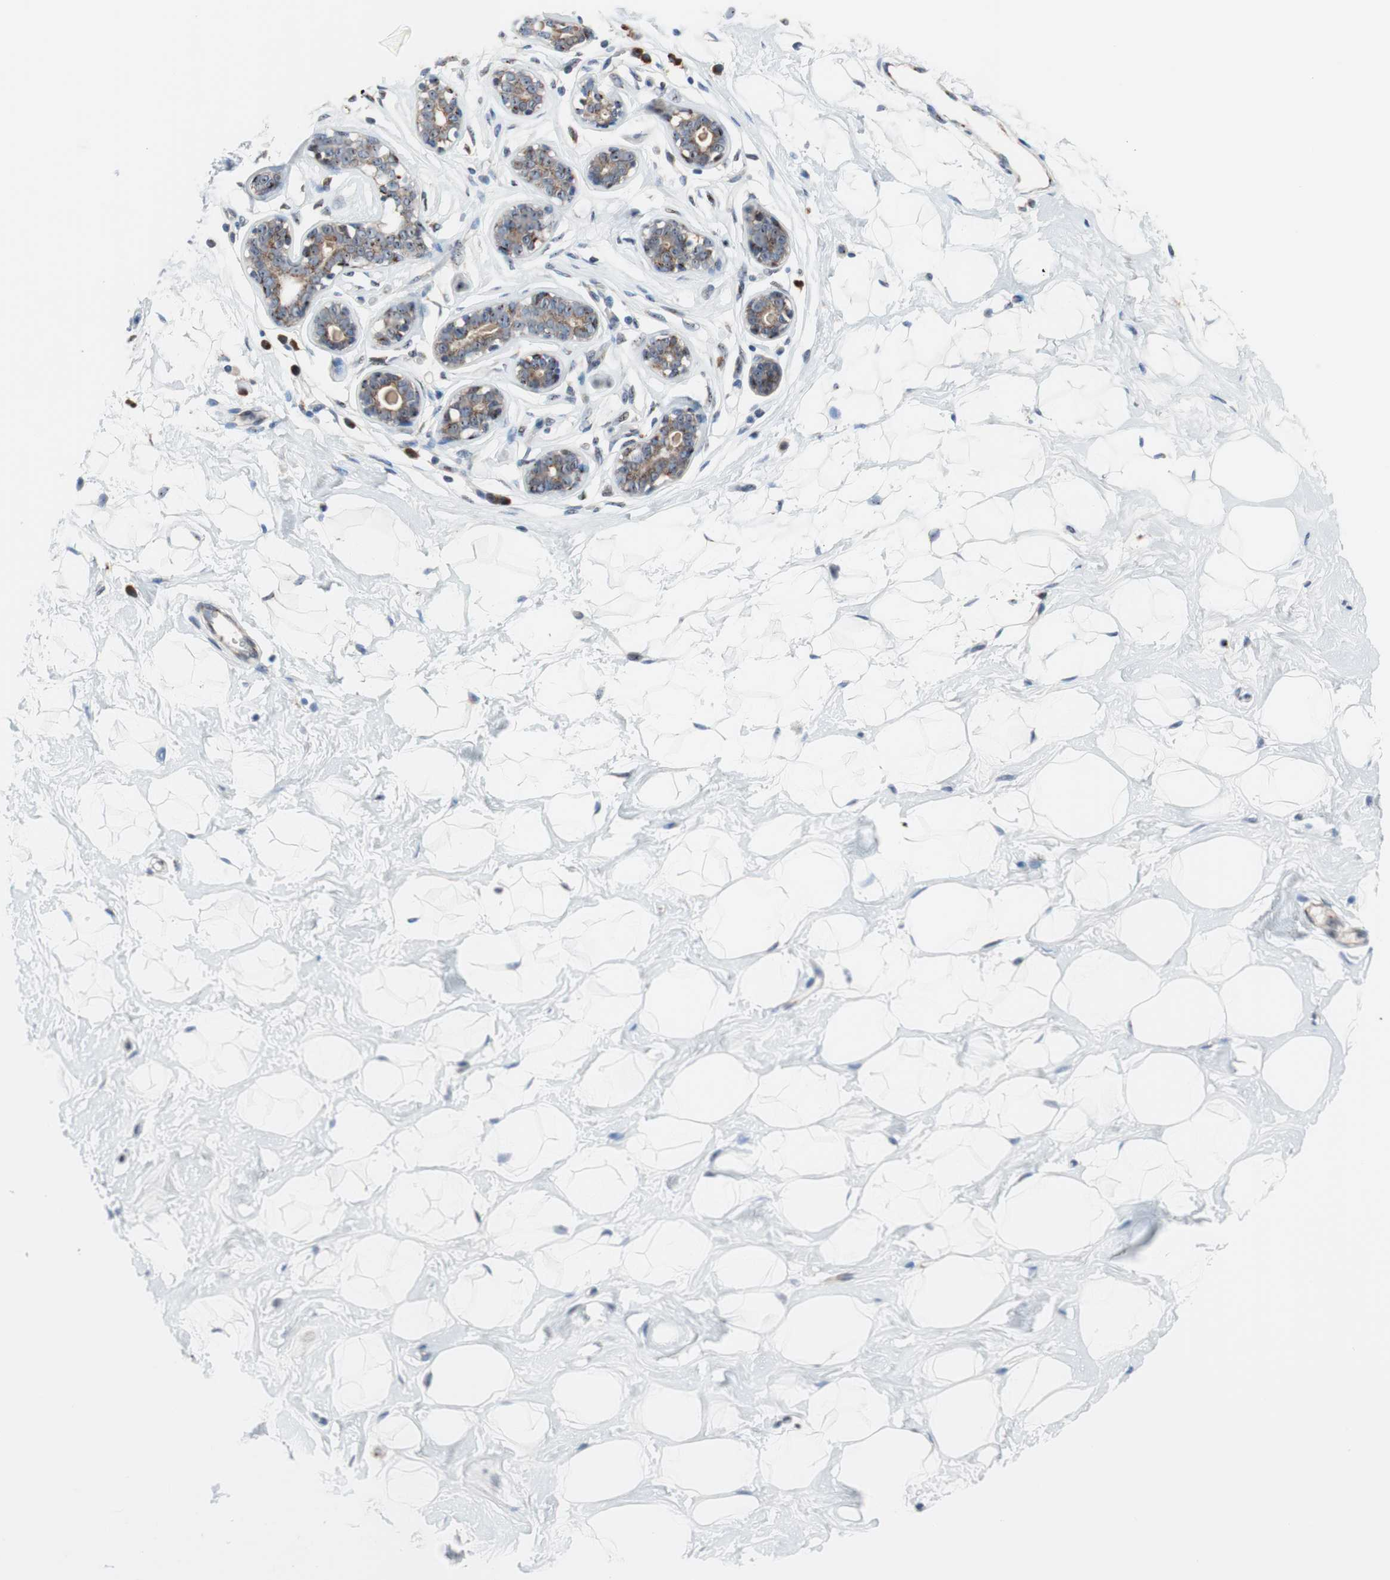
{"staining": {"intensity": "negative", "quantity": "none", "location": "none"}, "tissue": "breast", "cell_type": "Adipocytes", "image_type": "normal", "snomed": [{"axis": "morphology", "description": "Normal tissue, NOS"}, {"axis": "topography", "description": "Breast"}], "caption": "Adipocytes are negative for protein expression in normal human breast. The staining was performed using DAB (3,3'-diaminobenzidine) to visualize the protein expression in brown, while the nuclei were stained in blue with hematoxylin (Magnification: 20x).", "gene": "TMED7", "patient": {"sex": "female", "age": 23}}